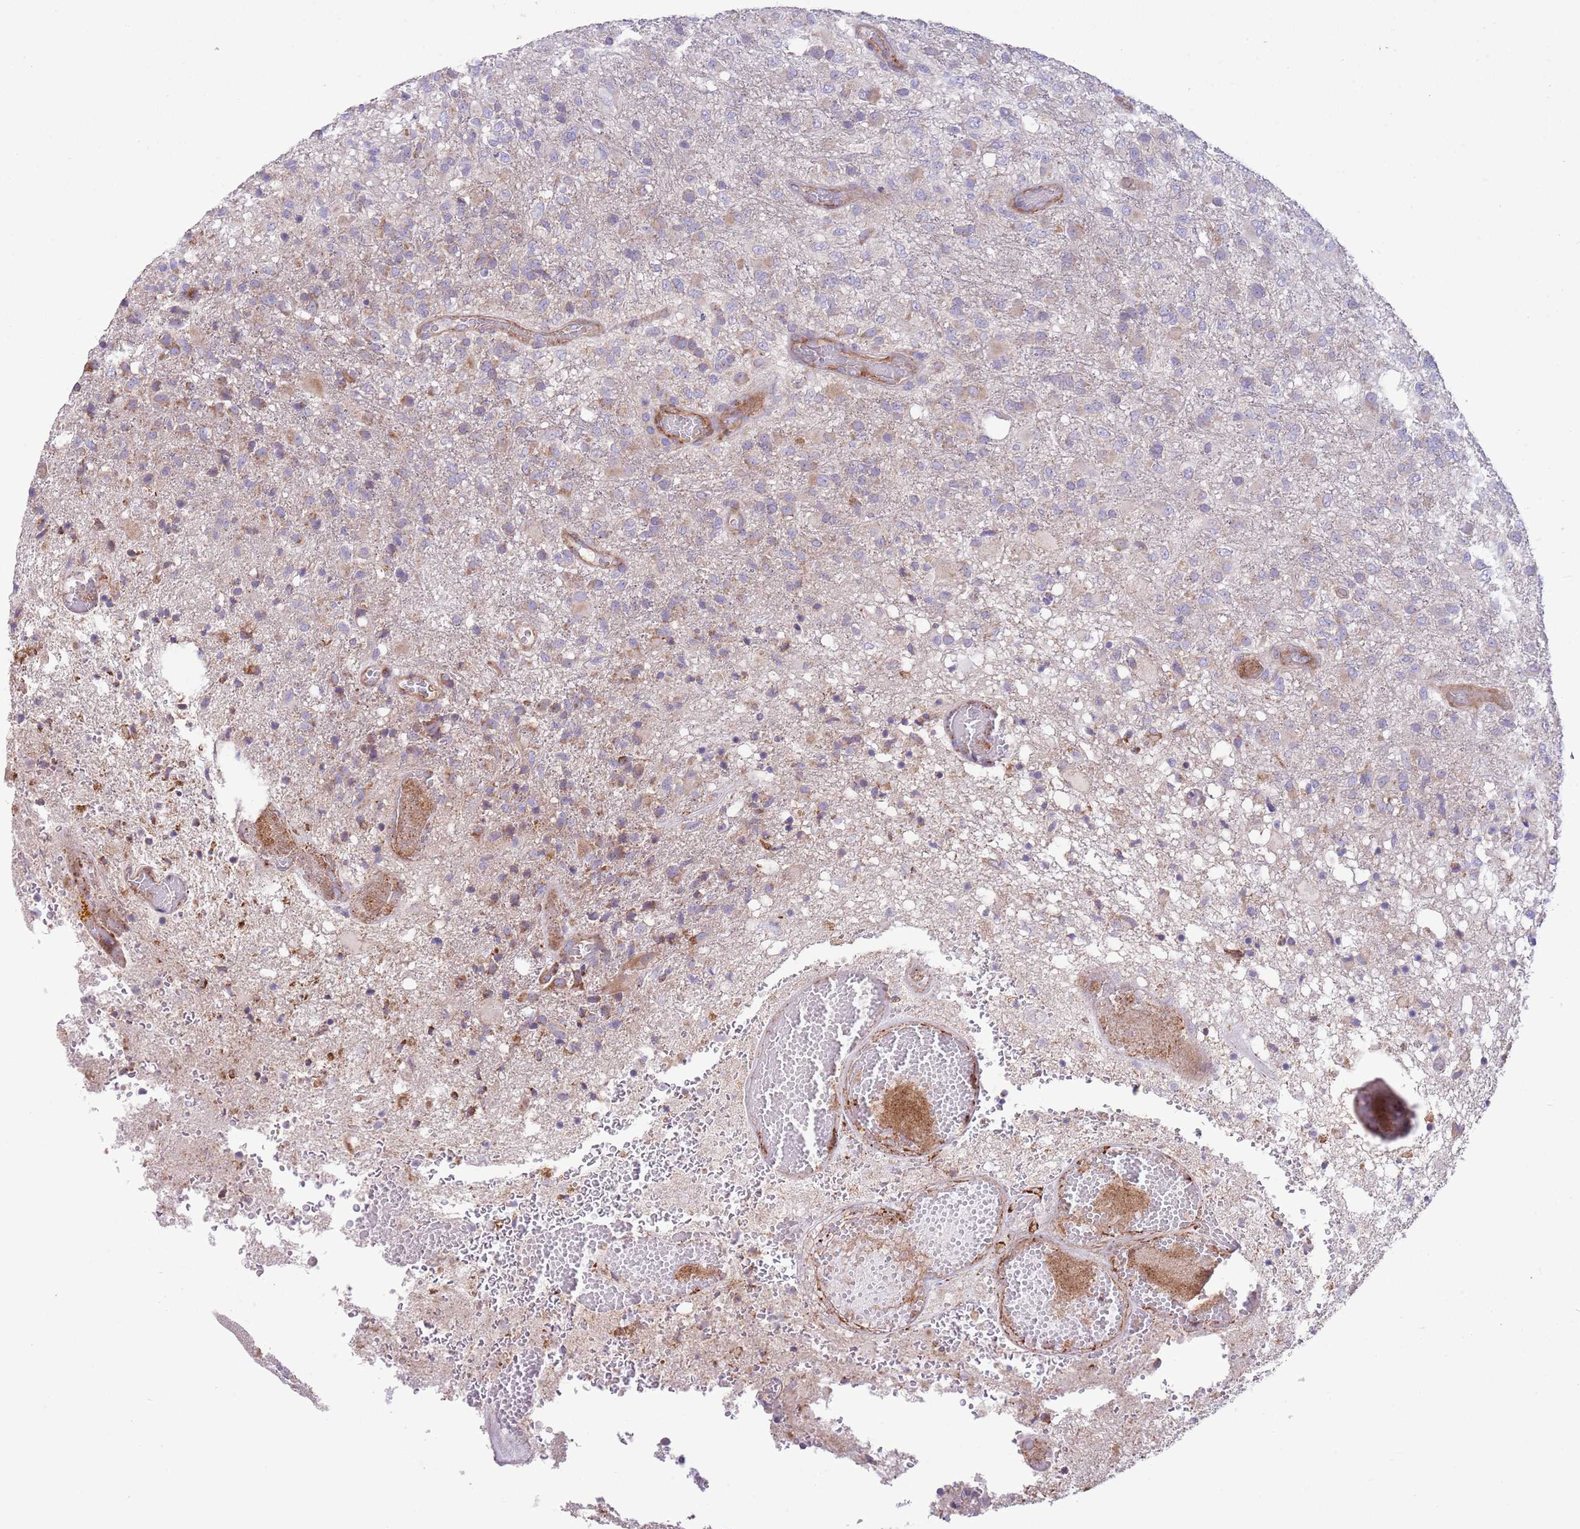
{"staining": {"intensity": "weak", "quantity": "<25%", "location": "cytoplasmic/membranous"}, "tissue": "glioma", "cell_type": "Tumor cells", "image_type": "cancer", "snomed": [{"axis": "morphology", "description": "Glioma, malignant, High grade"}, {"axis": "topography", "description": "Brain"}], "caption": "Photomicrograph shows no significant protein expression in tumor cells of glioma.", "gene": "TOMM5", "patient": {"sex": "female", "age": 74}}